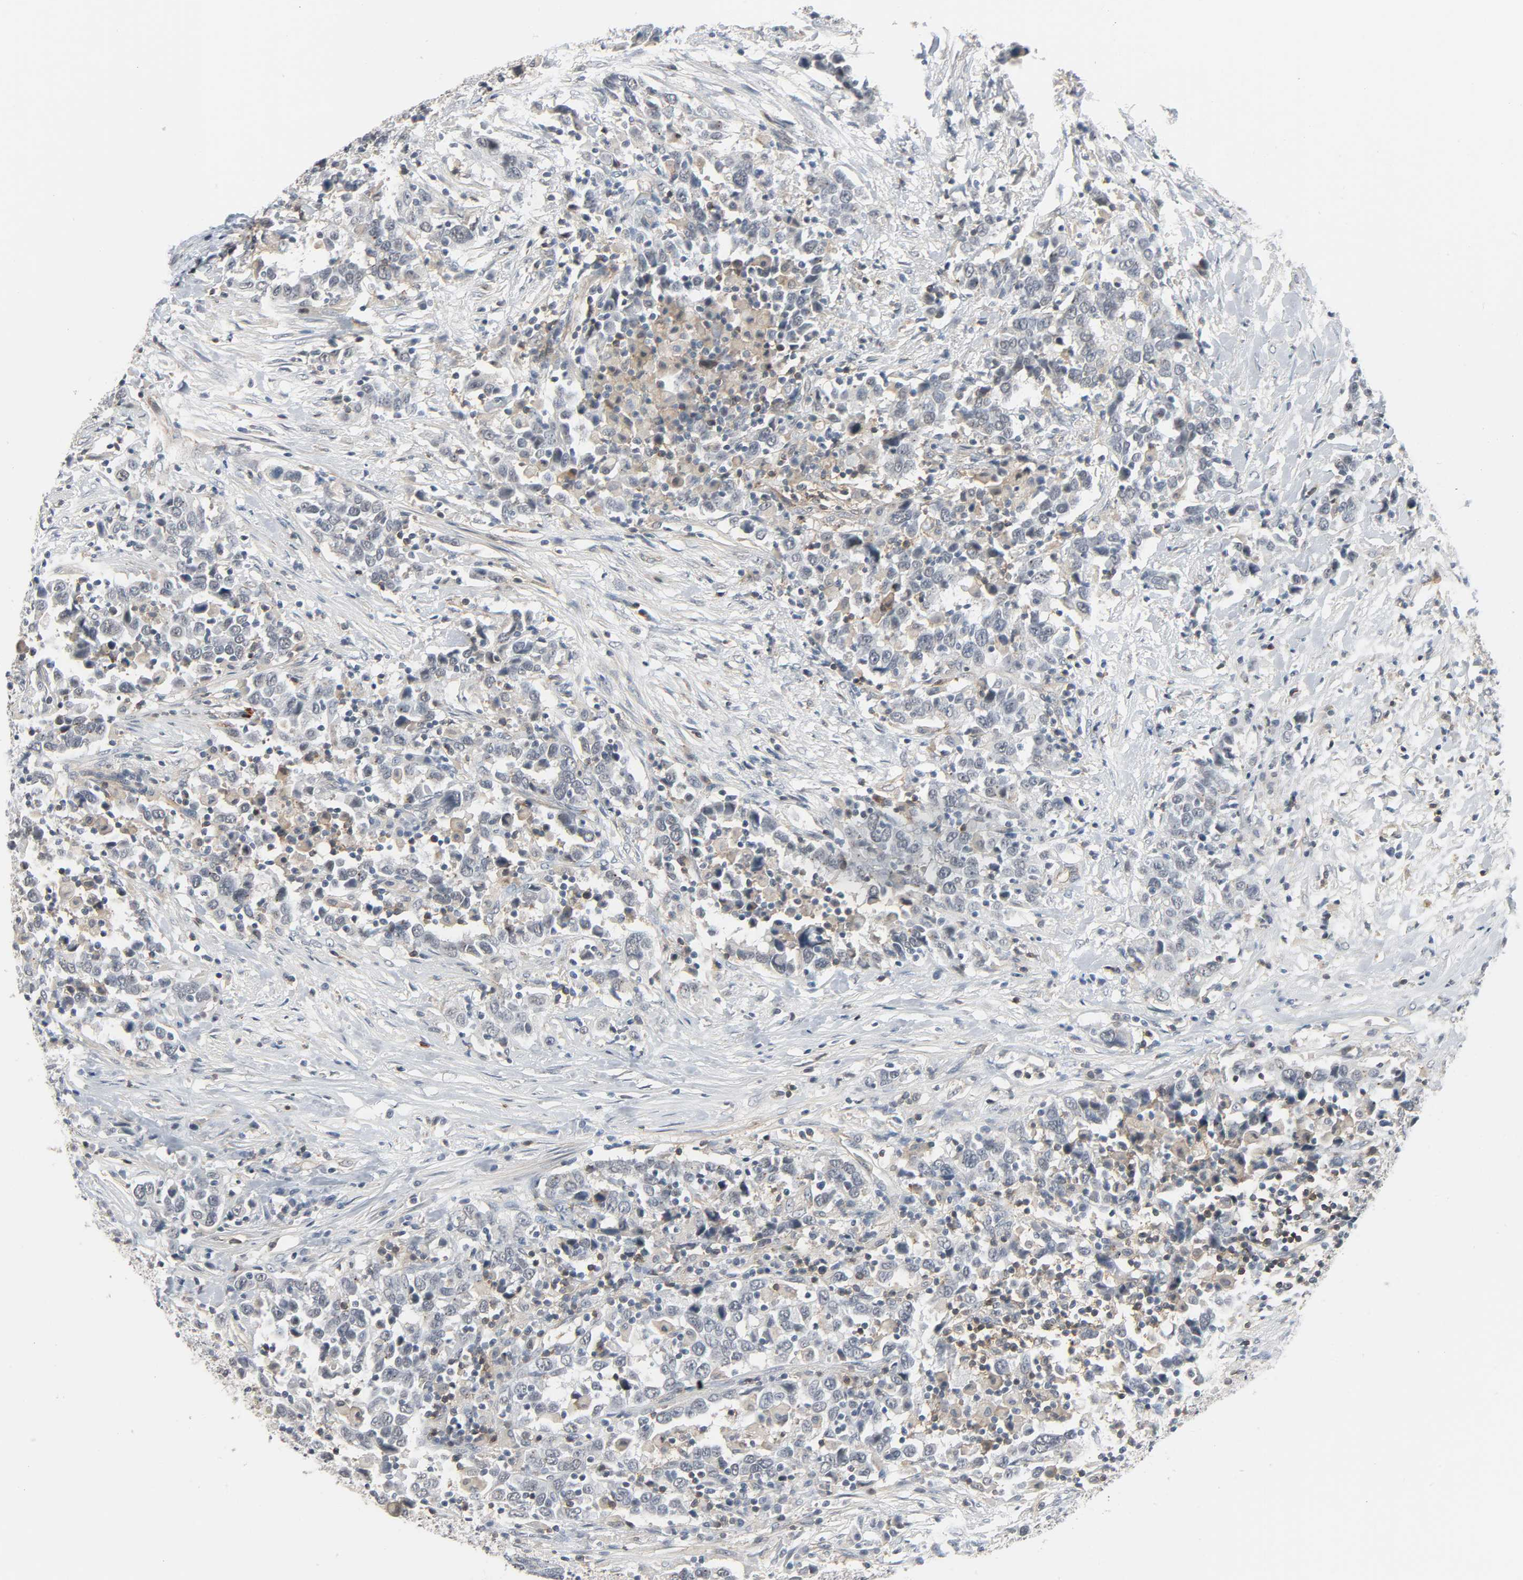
{"staining": {"intensity": "weak", "quantity": "<25%", "location": "cytoplasmic/membranous"}, "tissue": "urothelial cancer", "cell_type": "Tumor cells", "image_type": "cancer", "snomed": [{"axis": "morphology", "description": "Urothelial carcinoma, High grade"}, {"axis": "topography", "description": "Urinary bladder"}], "caption": "High magnification brightfield microscopy of high-grade urothelial carcinoma stained with DAB (3,3'-diaminobenzidine) (brown) and counterstained with hematoxylin (blue): tumor cells show no significant expression.", "gene": "CD4", "patient": {"sex": "male", "age": 61}}